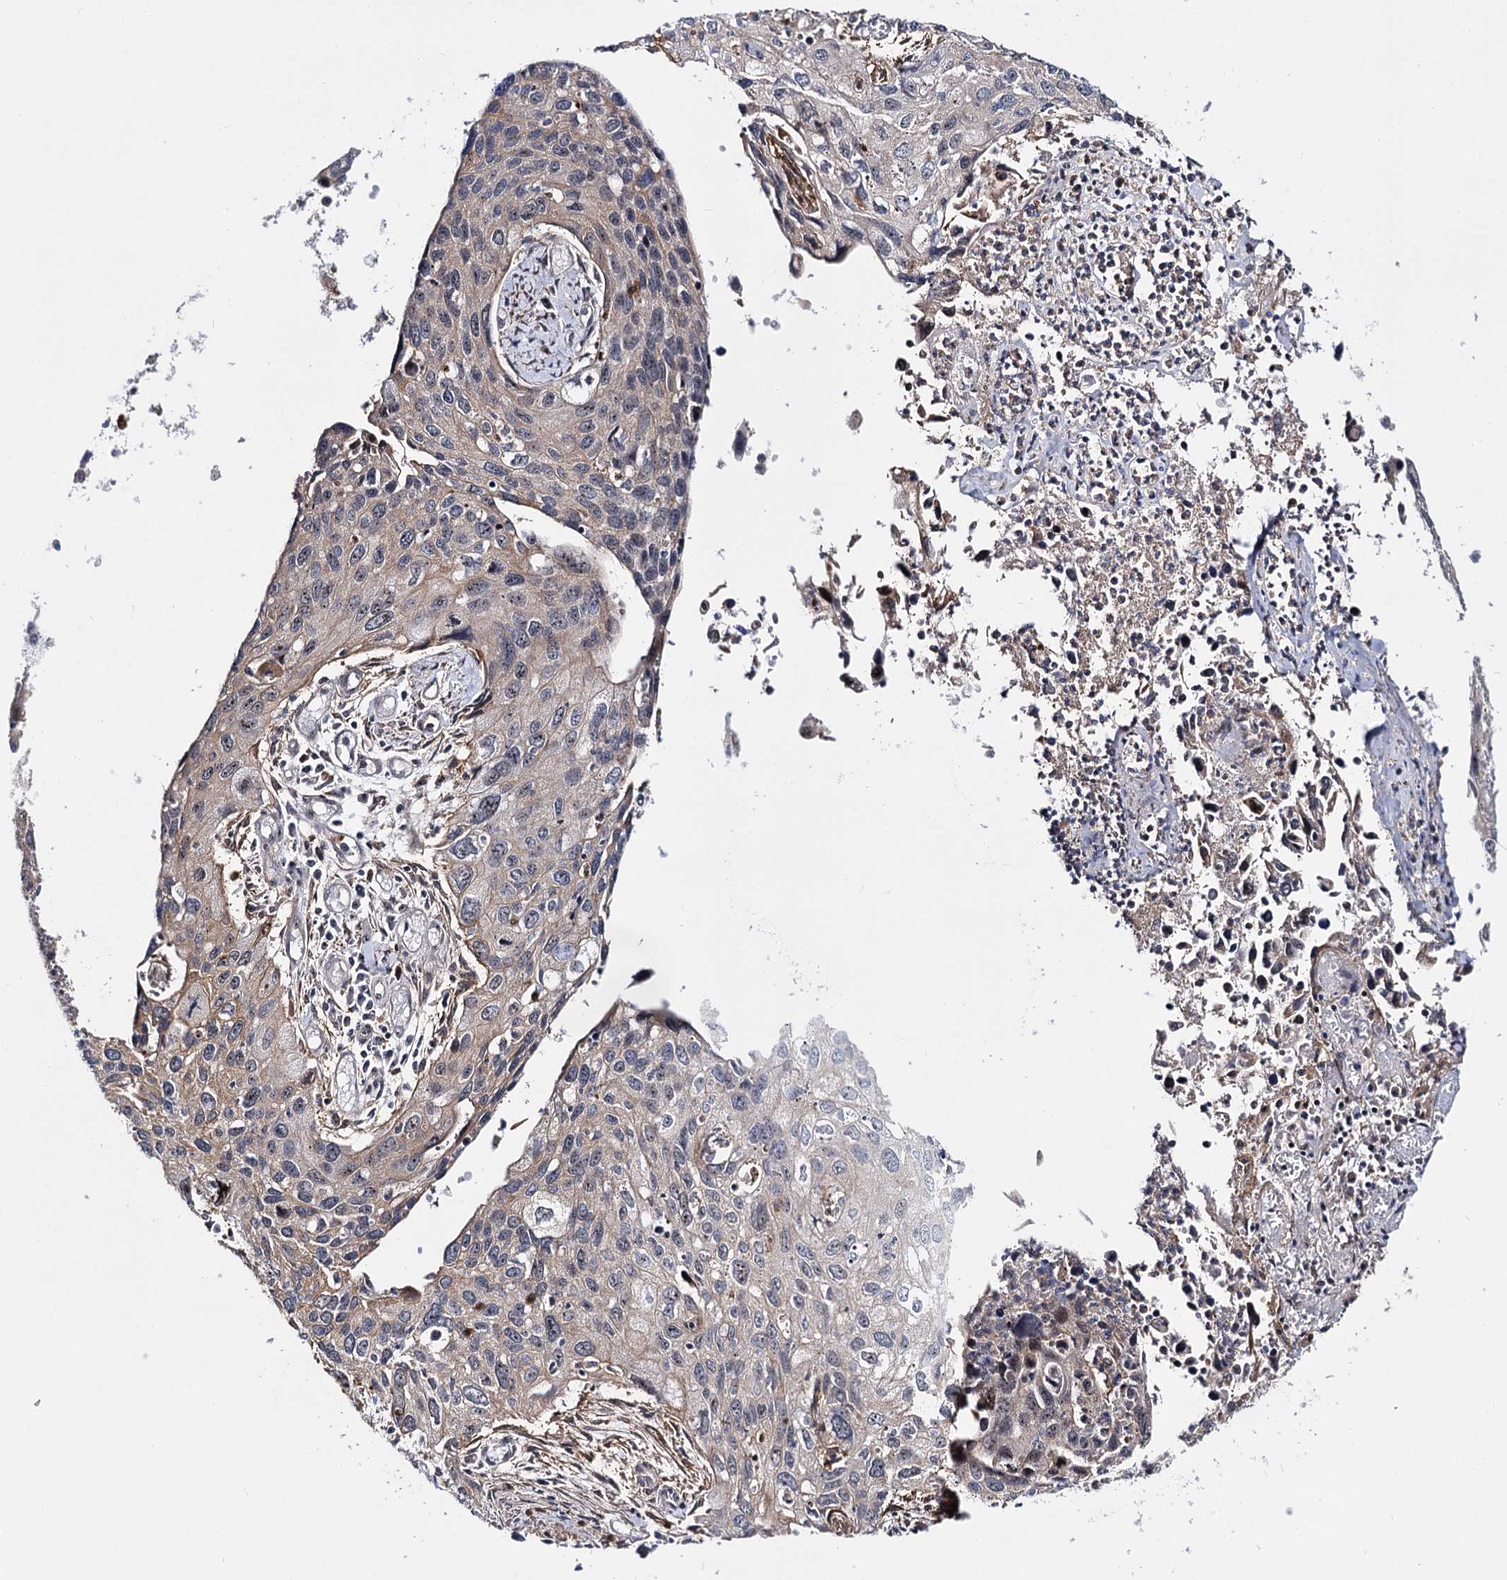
{"staining": {"intensity": "weak", "quantity": "<25%", "location": "cytoplasmic/membranous"}, "tissue": "cervical cancer", "cell_type": "Tumor cells", "image_type": "cancer", "snomed": [{"axis": "morphology", "description": "Squamous cell carcinoma, NOS"}, {"axis": "topography", "description": "Cervix"}], "caption": "IHC image of neoplastic tissue: human cervical squamous cell carcinoma stained with DAB (3,3'-diaminobenzidine) exhibits no significant protein staining in tumor cells.", "gene": "SUPT20H", "patient": {"sex": "female", "age": 55}}